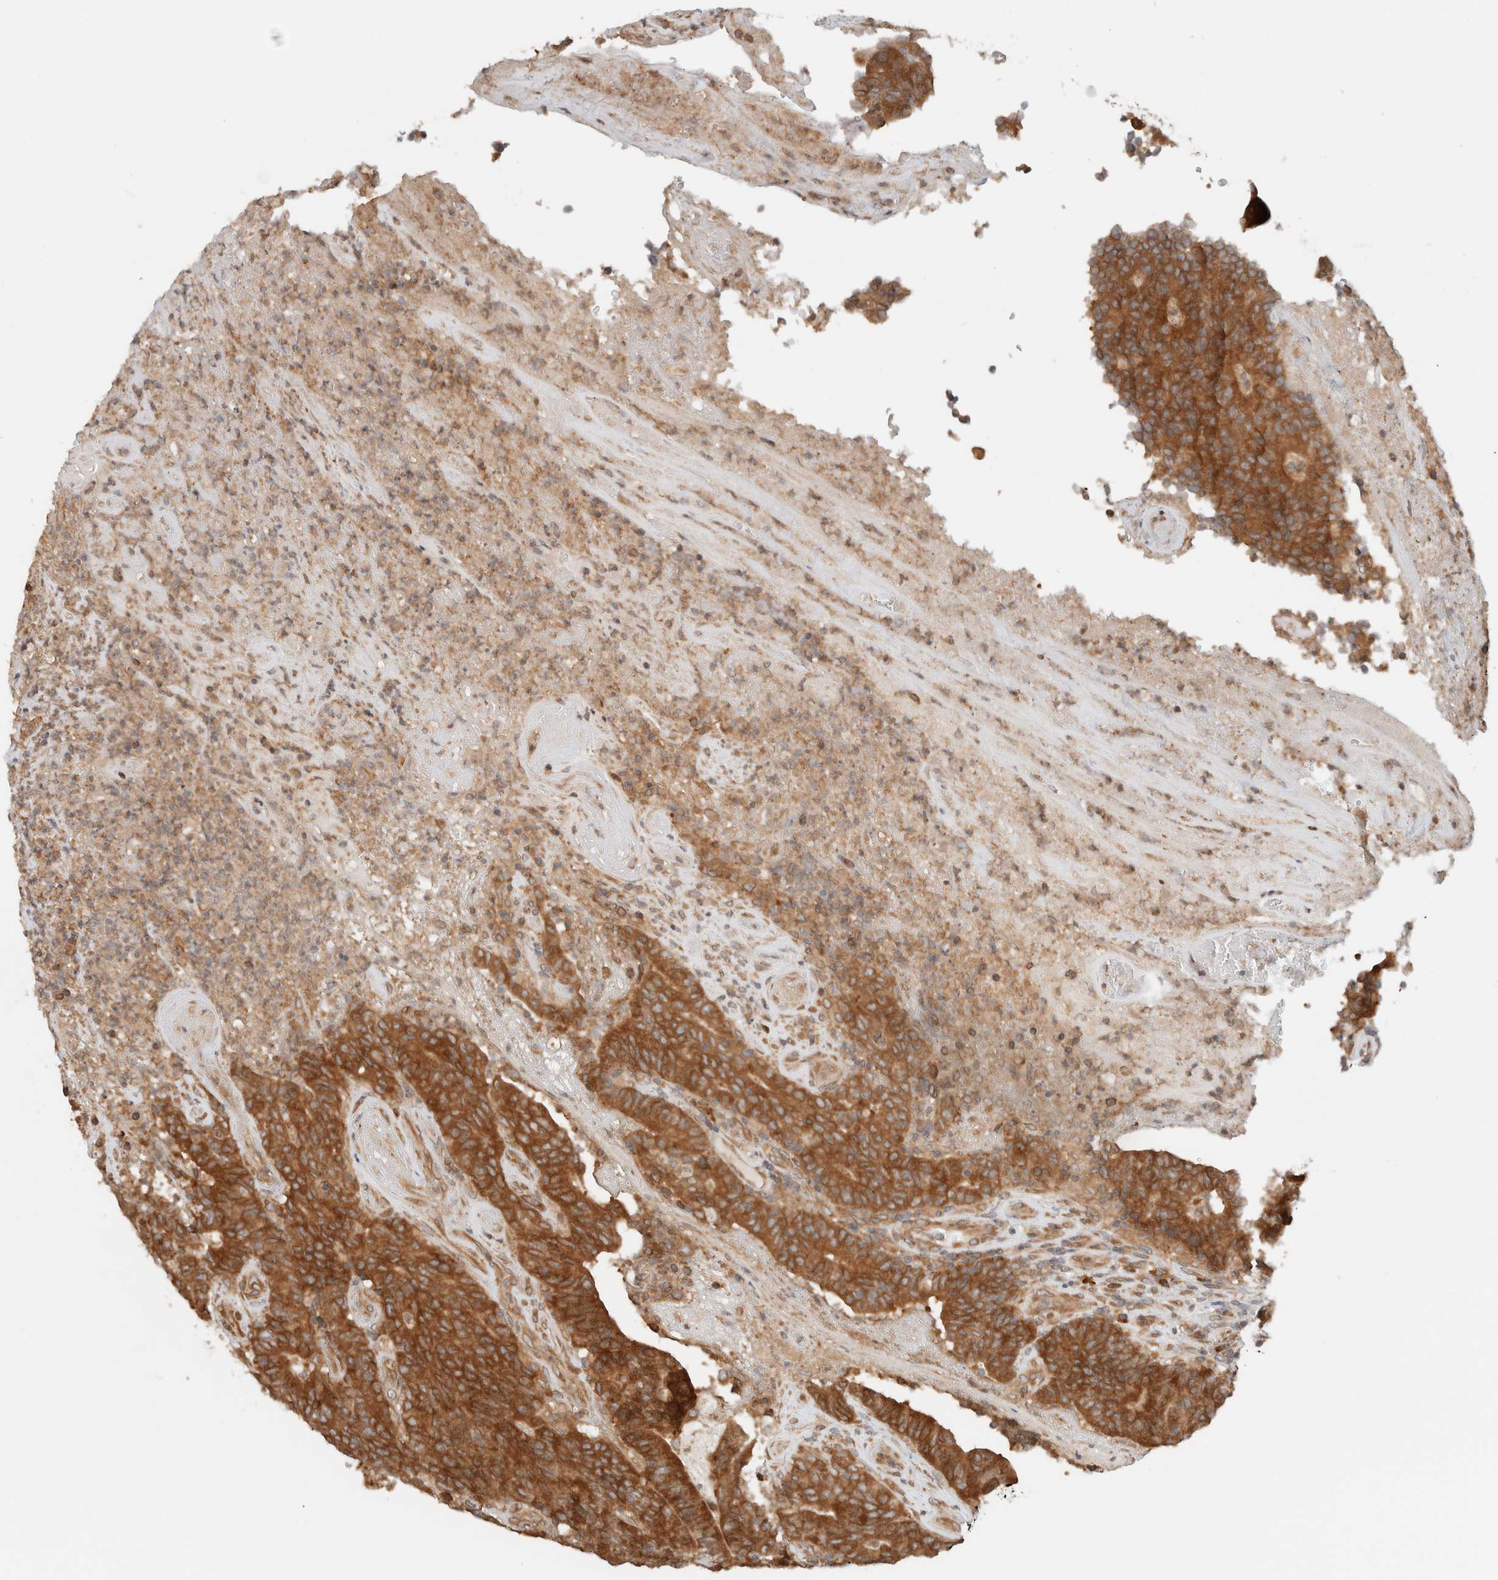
{"staining": {"intensity": "strong", "quantity": ">75%", "location": "cytoplasmic/membranous"}, "tissue": "colorectal cancer", "cell_type": "Tumor cells", "image_type": "cancer", "snomed": [{"axis": "morphology", "description": "Normal tissue, NOS"}, {"axis": "morphology", "description": "Adenocarcinoma, NOS"}, {"axis": "topography", "description": "Colon"}], "caption": "Protein expression by immunohistochemistry demonstrates strong cytoplasmic/membranous staining in about >75% of tumor cells in adenocarcinoma (colorectal). Using DAB (3,3'-diaminobenzidine) (brown) and hematoxylin (blue) stains, captured at high magnification using brightfield microscopy.", "gene": "ARFGEF2", "patient": {"sex": "female", "age": 75}}